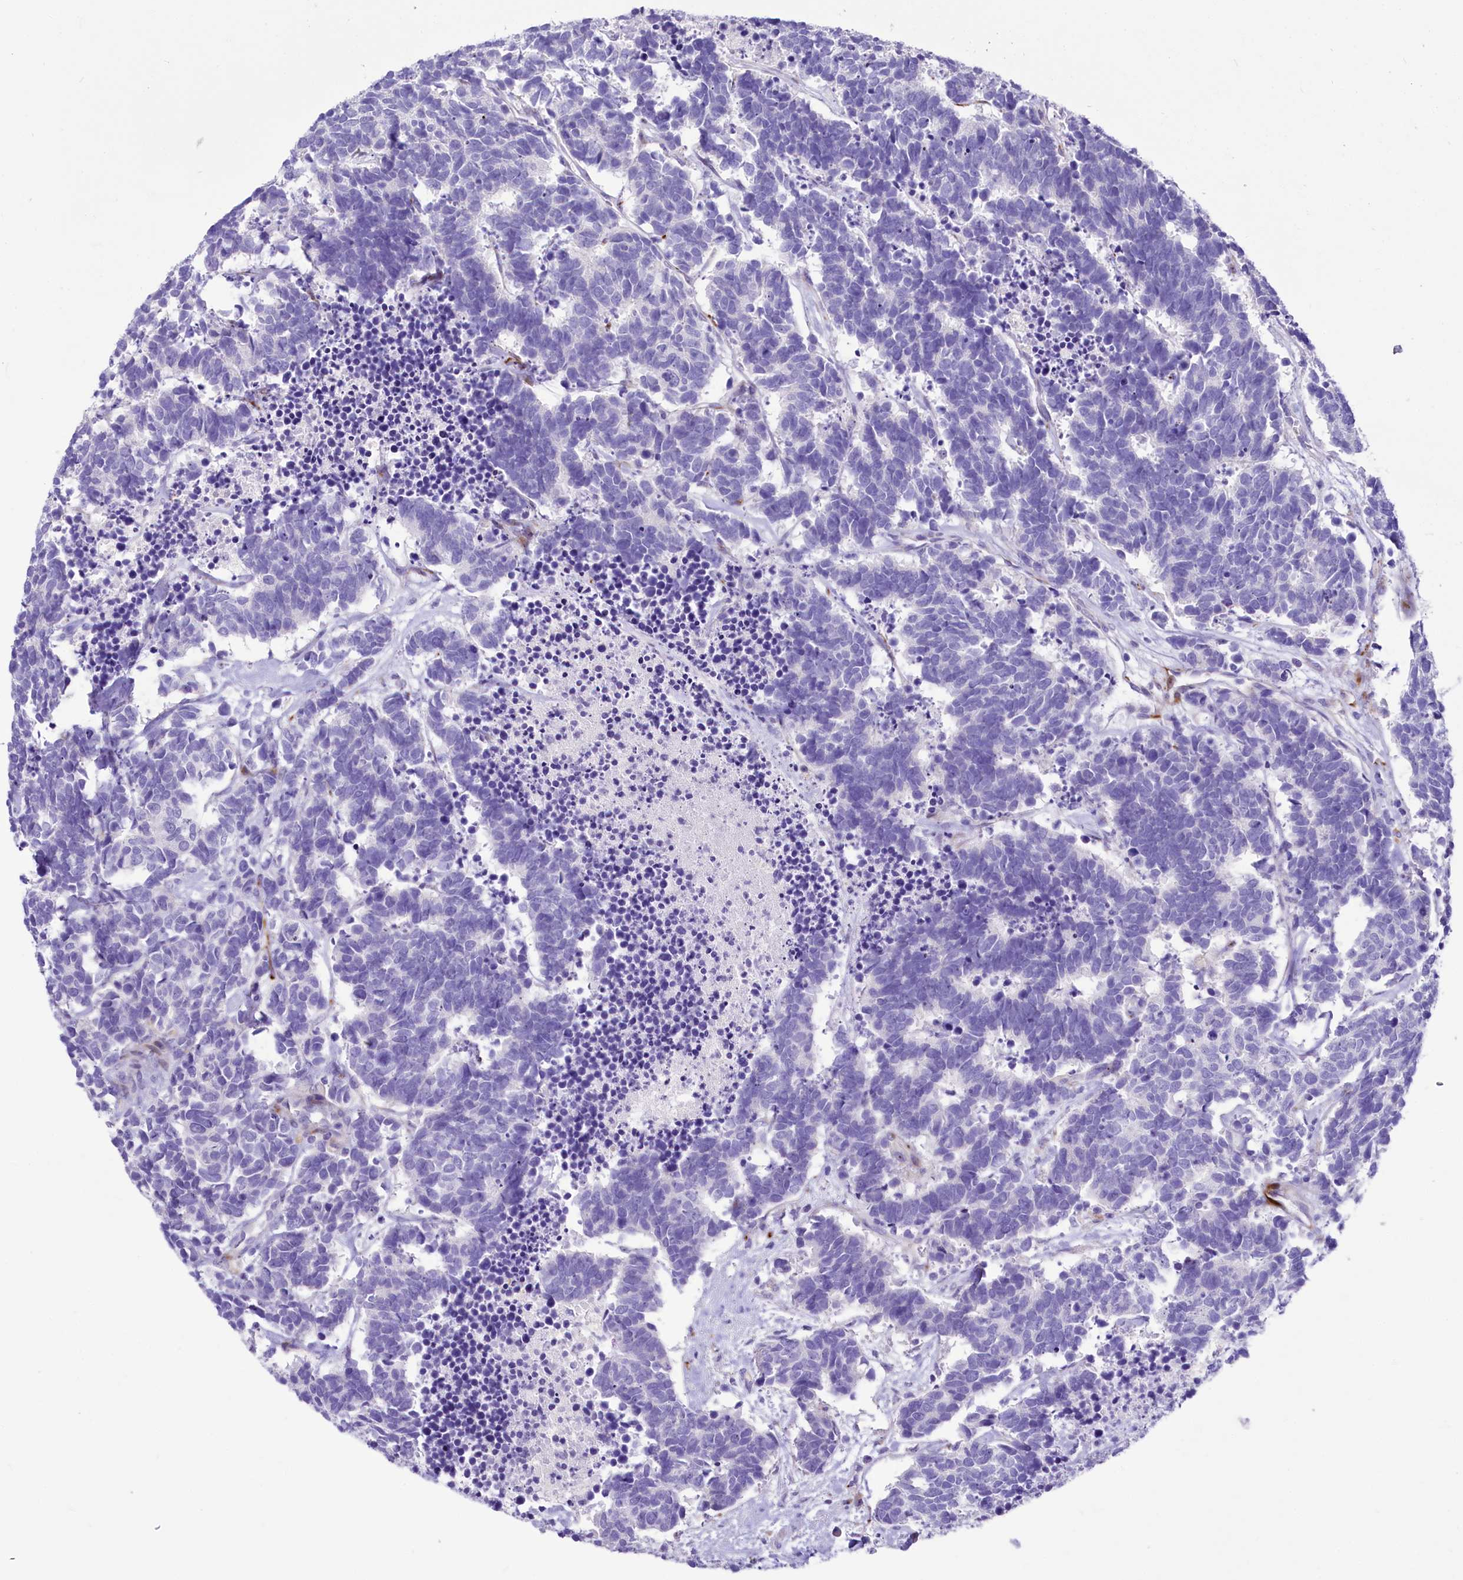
{"staining": {"intensity": "negative", "quantity": "none", "location": "none"}, "tissue": "carcinoid", "cell_type": "Tumor cells", "image_type": "cancer", "snomed": [{"axis": "morphology", "description": "Carcinoma, NOS"}, {"axis": "morphology", "description": "Carcinoid, malignant, NOS"}, {"axis": "topography", "description": "Urinary bladder"}], "caption": "The immunohistochemistry histopathology image has no significant staining in tumor cells of carcinoid (malignant) tissue. (DAB immunohistochemistry visualized using brightfield microscopy, high magnification).", "gene": "SH3TC2", "patient": {"sex": "male", "age": 57}}